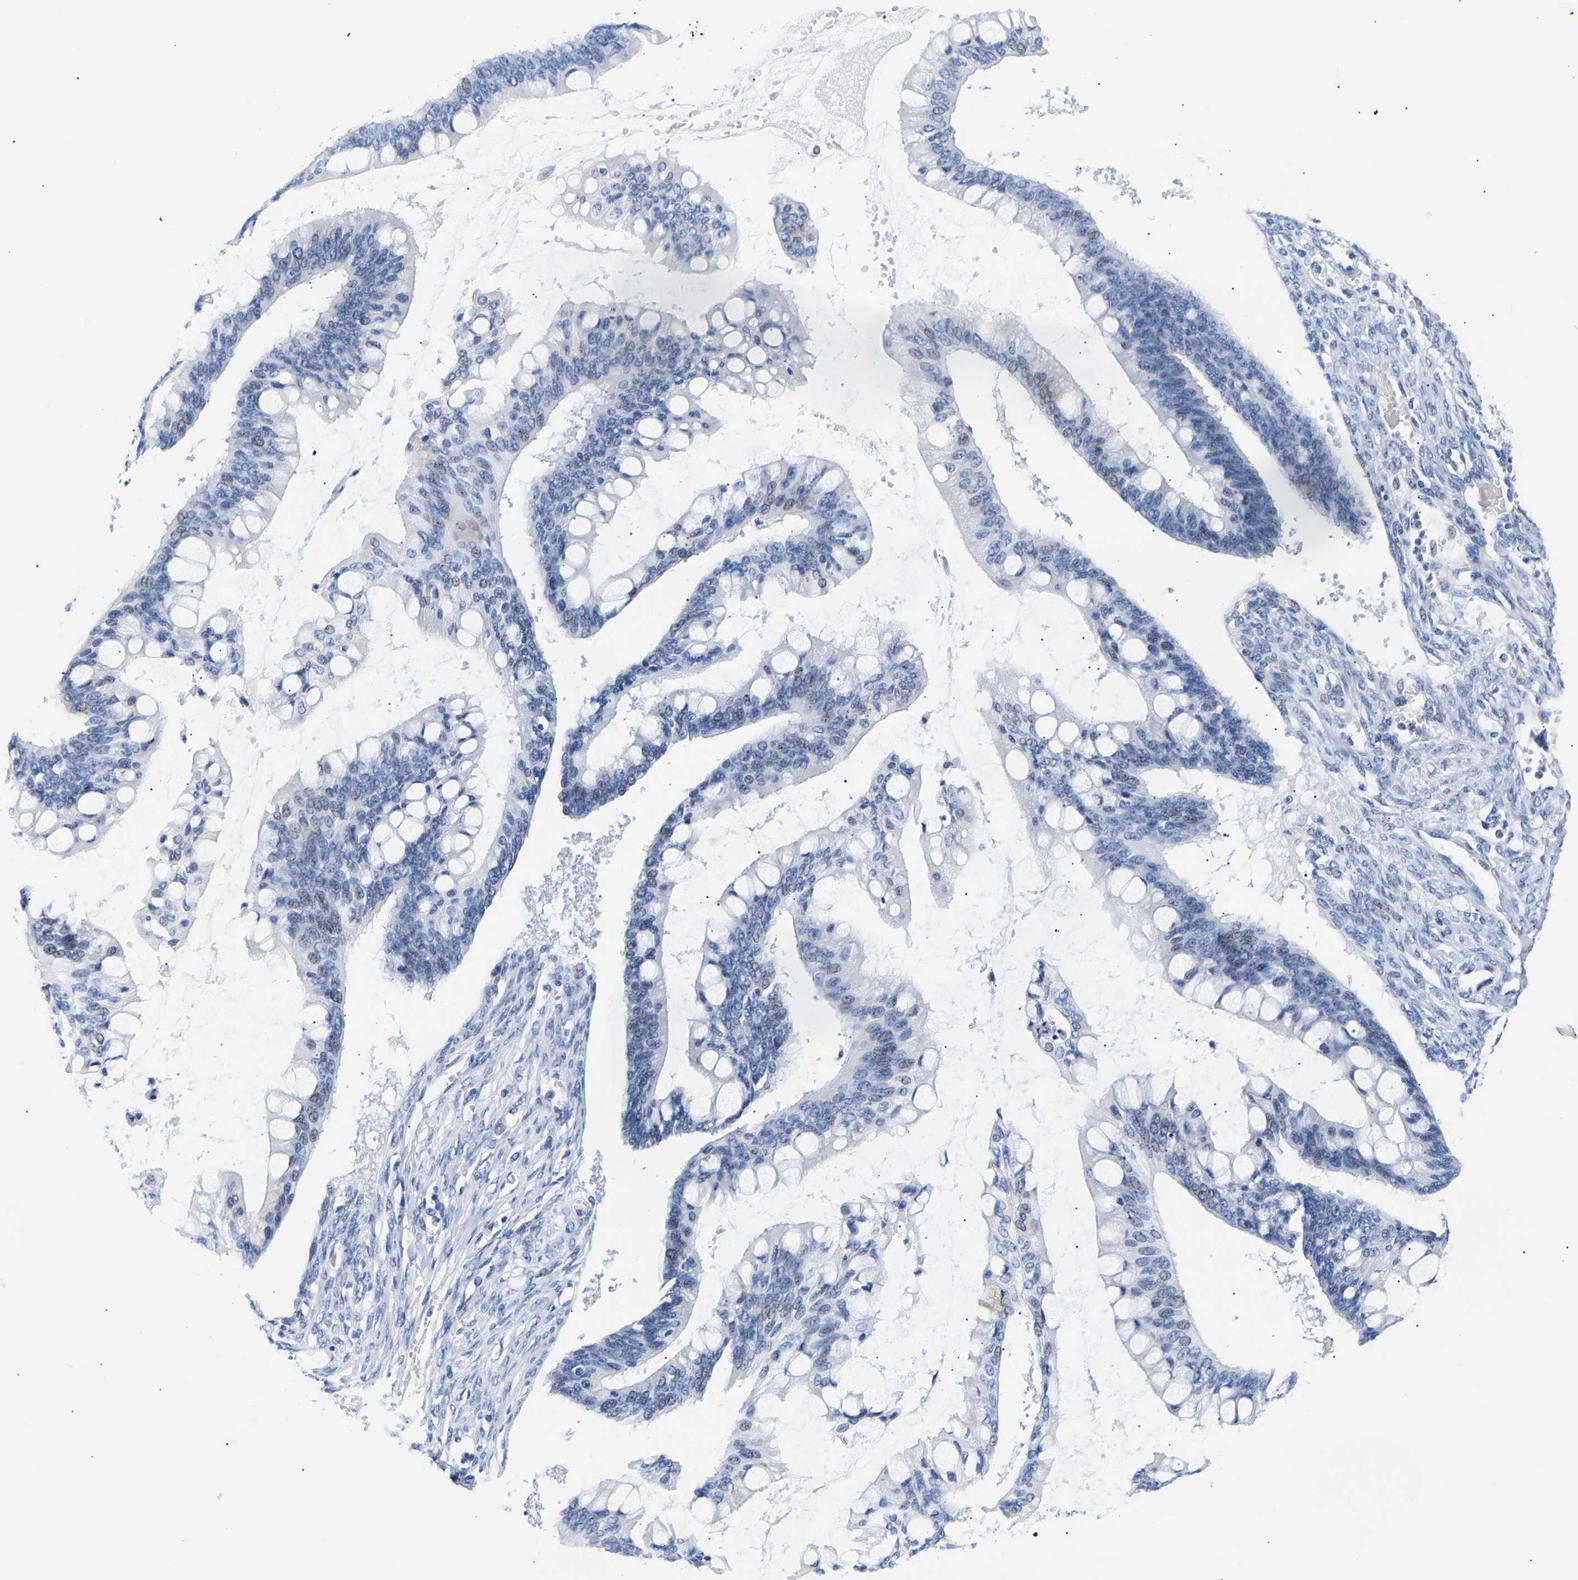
{"staining": {"intensity": "negative", "quantity": "none", "location": "none"}, "tissue": "ovarian cancer", "cell_type": "Tumor cells", "image_type": "cancer", "snomed": [{"axis": "morphology", "description": "Cystadenocarcinoma, mucinous, NOS"}, {"axis": "topography", "description": "Ovary"}], "caption": "Tumor cells show no significant positivity in mucinous cystadenocarcinoma (ovarian).", "gene": "SPINK2", "patient": {"sex": "female", "age": 73}}